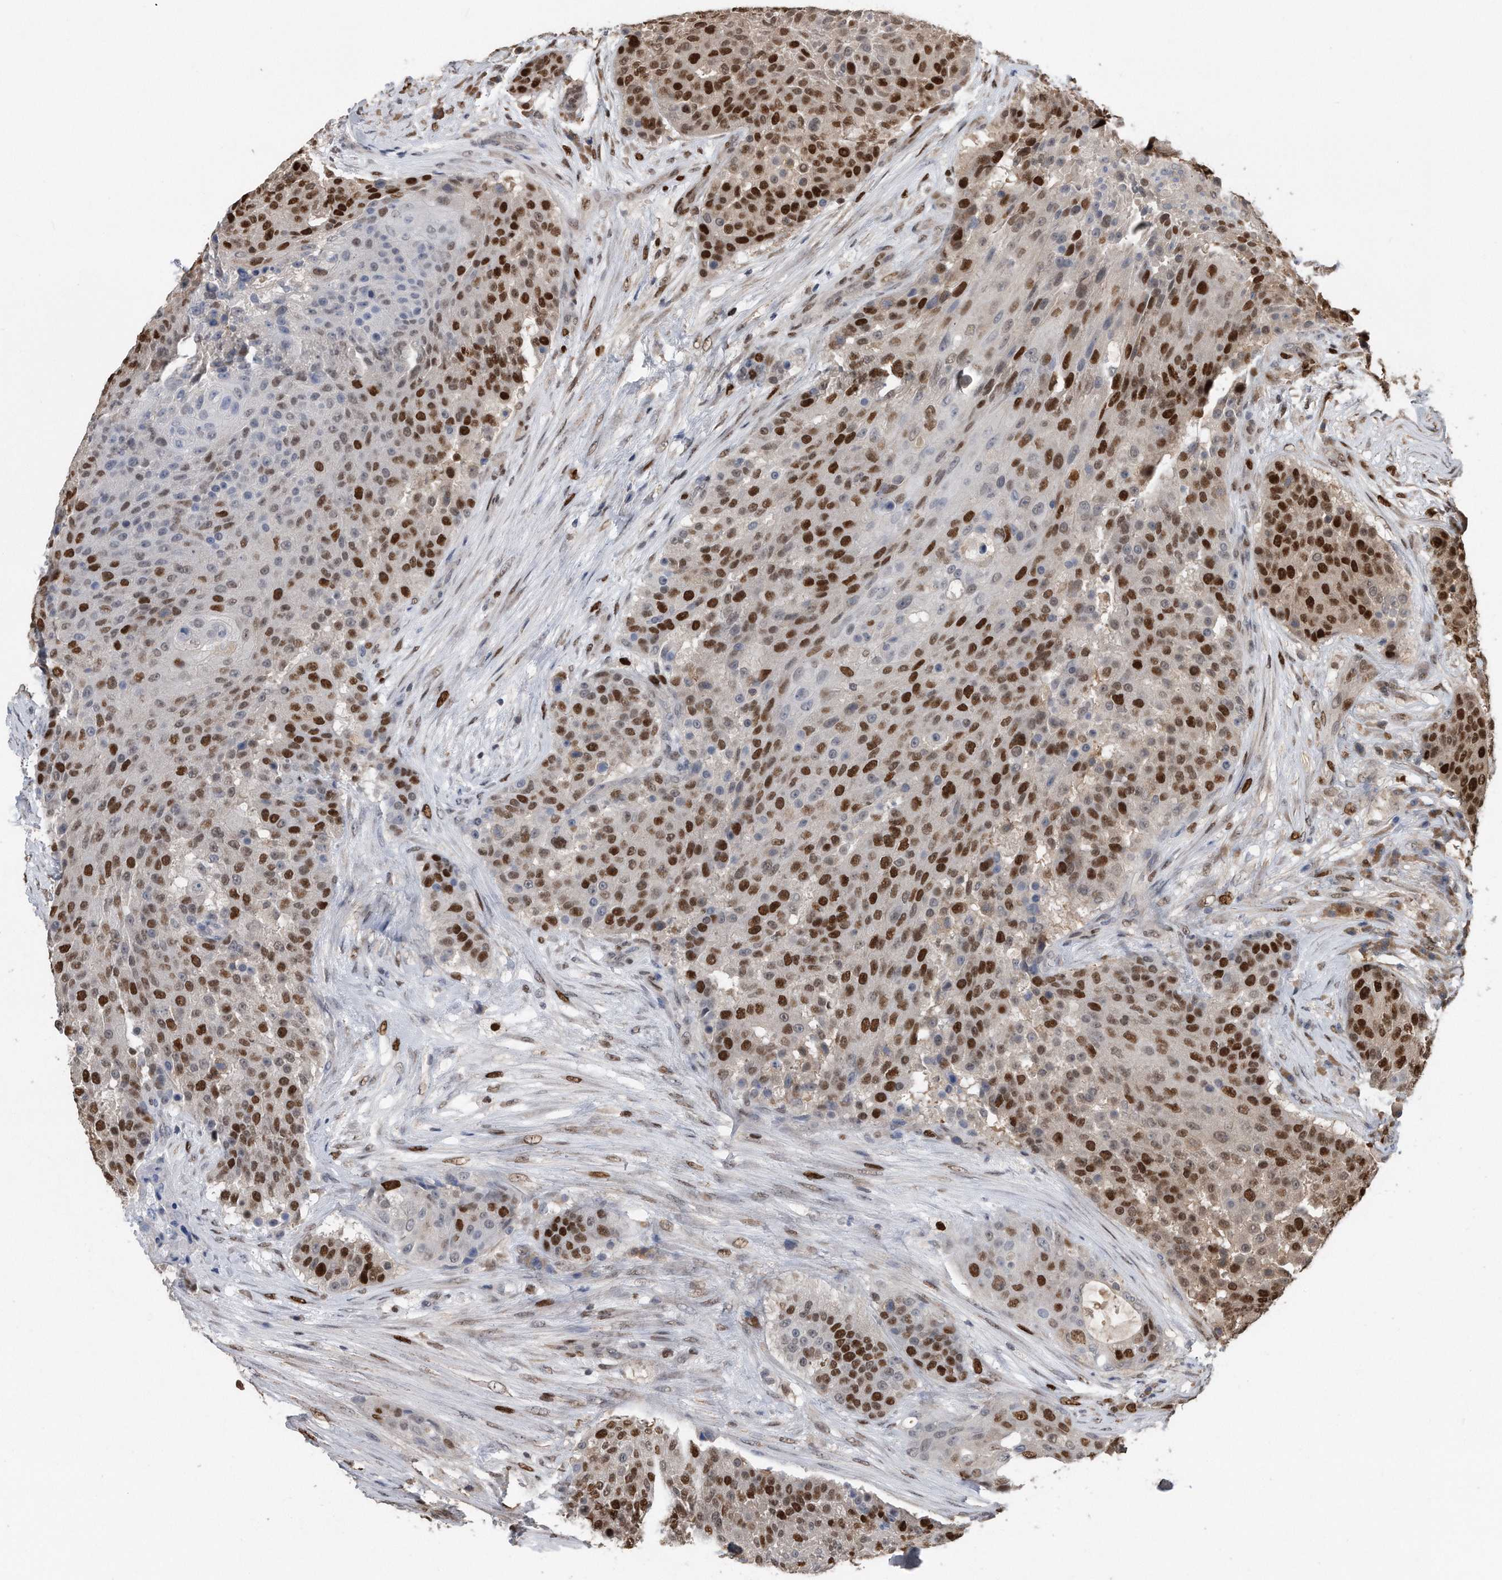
{"staining": {"intensity": "strong", "quantity": "25%-75%", "location": "nuclear"}, "tissue": "urothelial cancer", "cell_type": "Tumor cells", "image_type": "cancer", "snomed": [{"axis": "morphology", "description": "Urothelial carcinoma, High grade"}, {"axis": "topography", "description": "Urinary bladder"}], "caption": "Human urothelial cancer stained for a protein (brown) displays strong nuclear positive expression in about 25%-75% of tumor cells.", "gene": "PCNA", "patient": {"sex": "female", "age": 63}}